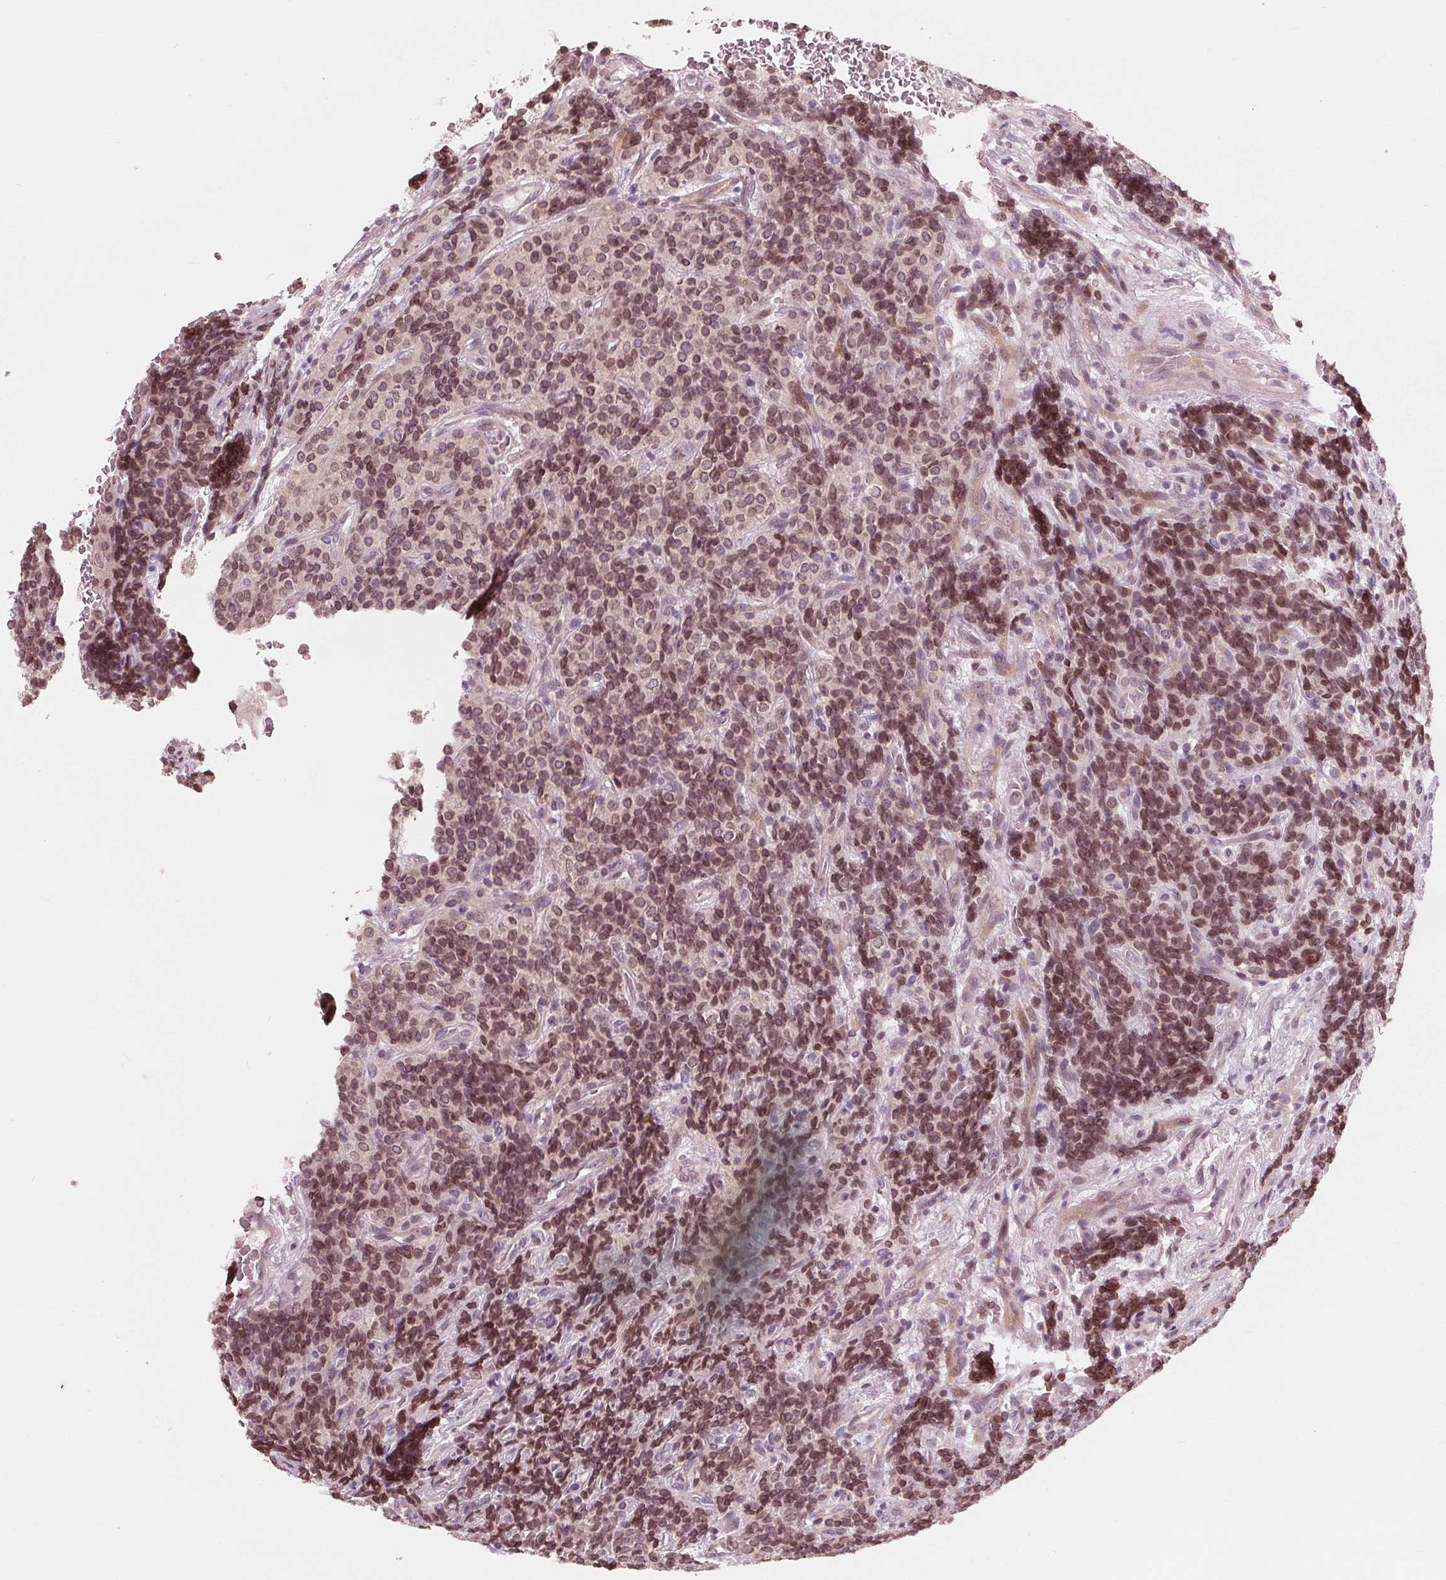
{"staining": {"intensity": "moderate", "quantity": ">75%", "location": "cytoplasmic/membranous,nuclear"}, "tissue": "carcinoid", "cell_type": "Tumor cells", "image_type": "cancer", "snomed": [{"axis": "morphology", "description": "Carcinoid, malignant, NOS"}, {"axis": "topography", "description": "Pancreas"}], "caption": "Moderate cytoplasmic/membranous and nuclear protein staining is identified in about >75% of tumor cells in carcinoid.", "gene": "NUP210", "patient": {"sex": "male", "age": 36}}